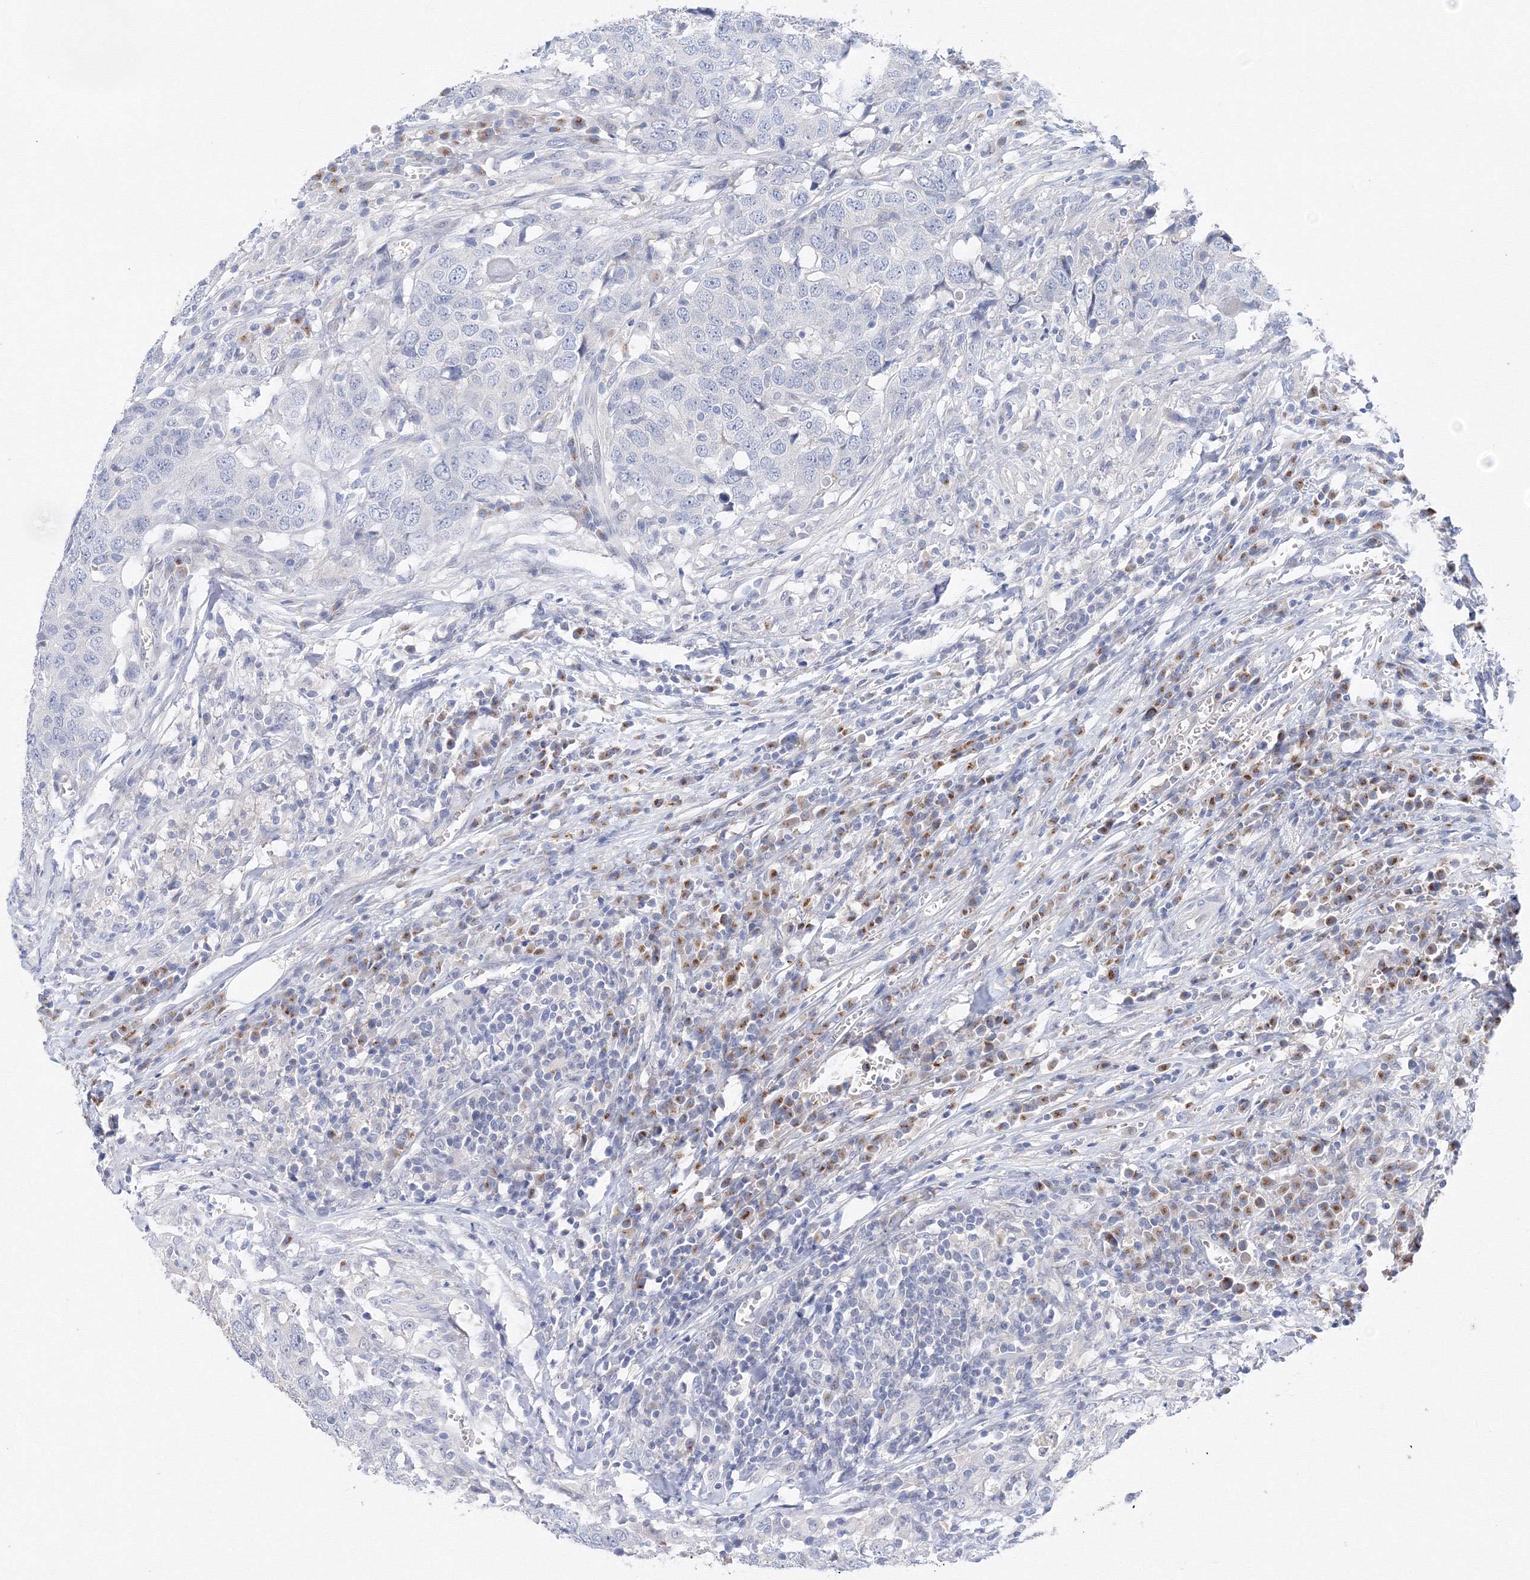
{"staining": {"intensity": "negative", "quantity": "none", "location": "none"}, "tissue": "head and neck cancer", "cell_type": "Tumor cells", "image_type": "cancer", "snomed": [{"axis": "morphology", "description": "Squamous cell carcinoma, NOS"}, {"axis": "topography", "description": "Head-Neck"}], "caption": "DAB (3,3'-diaminobenzidine) immunohistochemical staining of human squamous cell carcinoma (head and neck) reveals no significant positivity in tumor cells.", "gene": "TAMM41", "patient": {"sex": "male", "age": 66}}